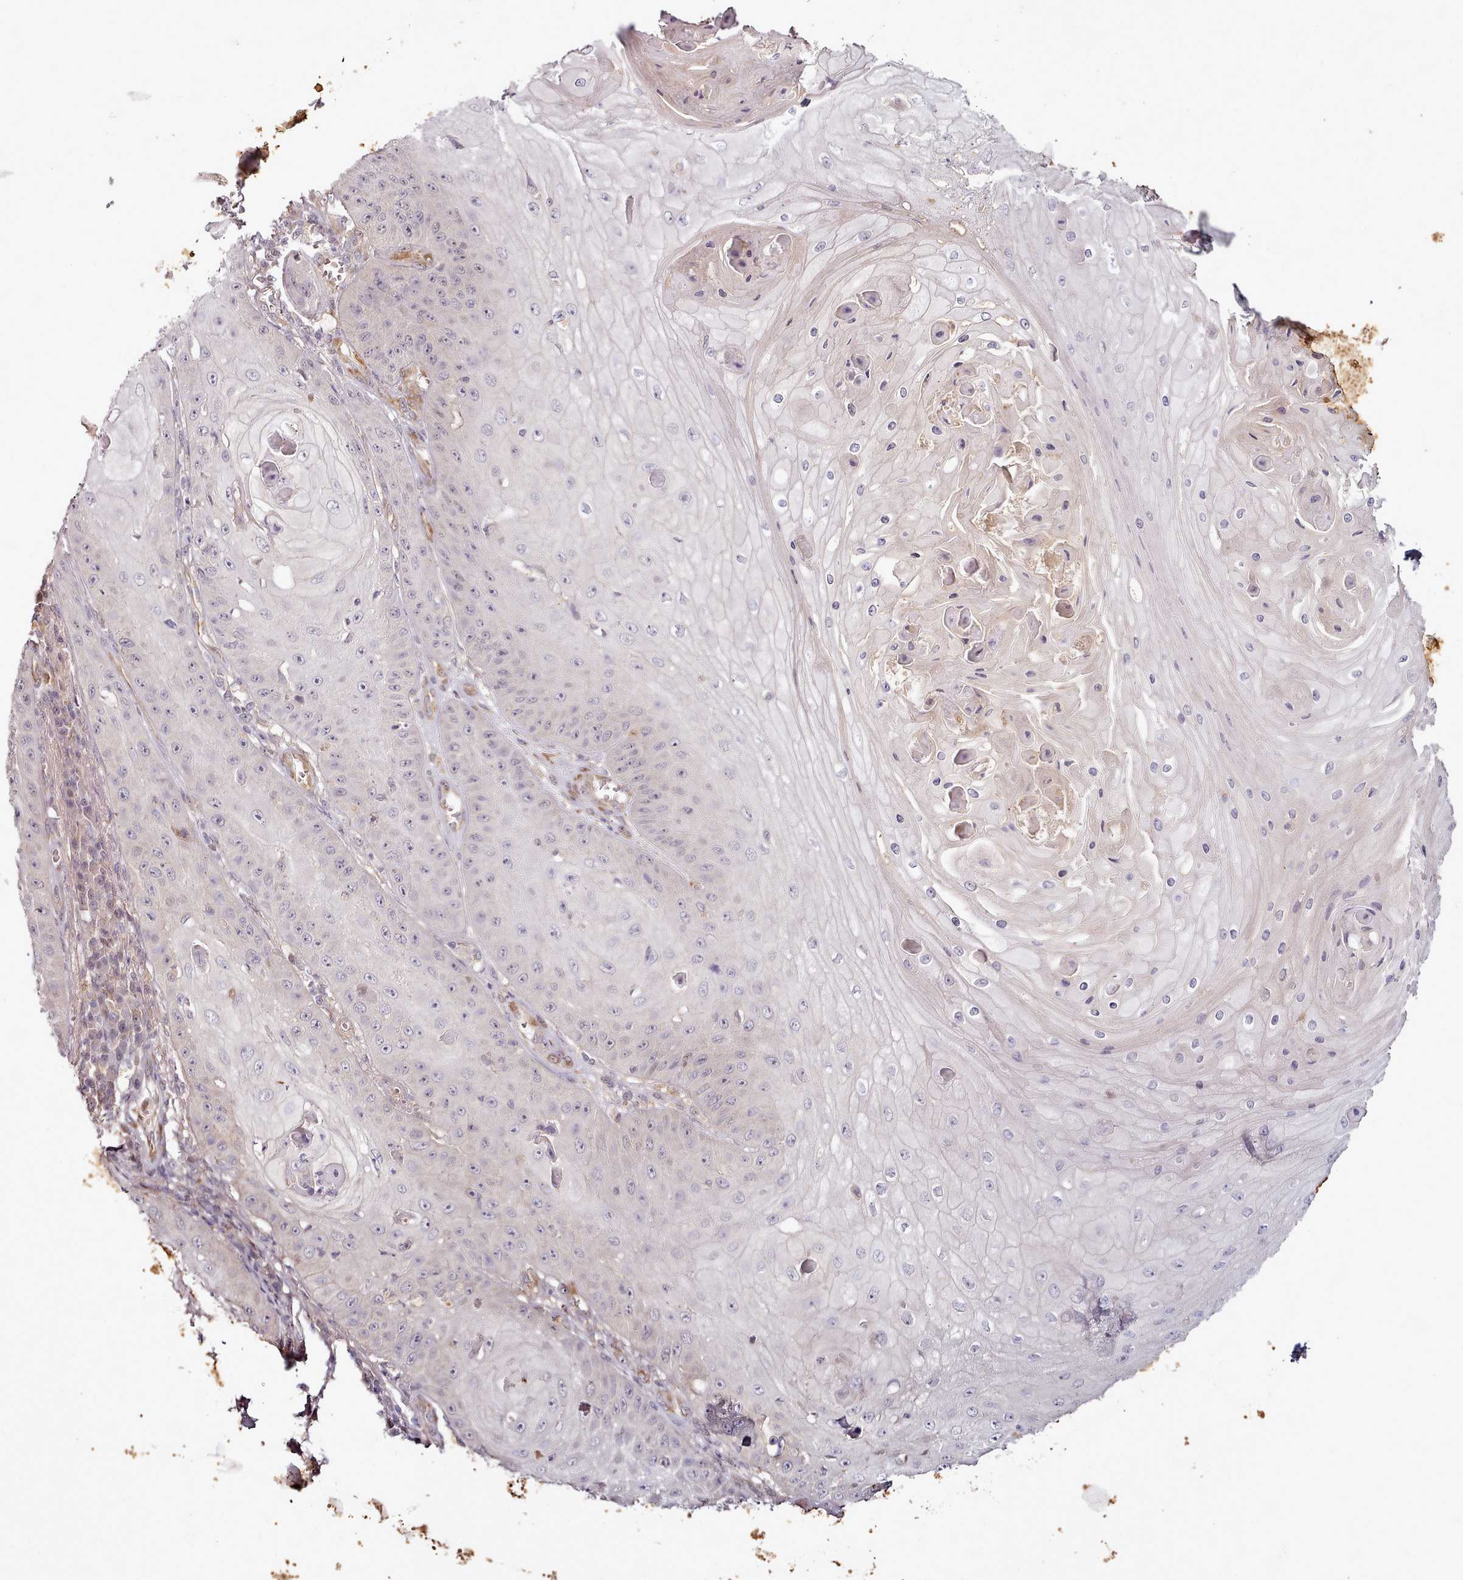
{"staining": {"intensity": "negative", "quantity": "none", "location": "none"}, "tissue": "skin cancer", "cell_type": "Tumor cells", "image_type": "cancer", "snomed": [{"axis": "morphology", "description": "Squamous cell carcinoma, NOS"}, {"axis": "topography", "description": "Skin"}], "caption": "Tumor cells are negative for protein expression in human squamous cell carcinoma (skin).", "gene": "C1QTNF5", "patient": {"sex": "male", "age": 70}}